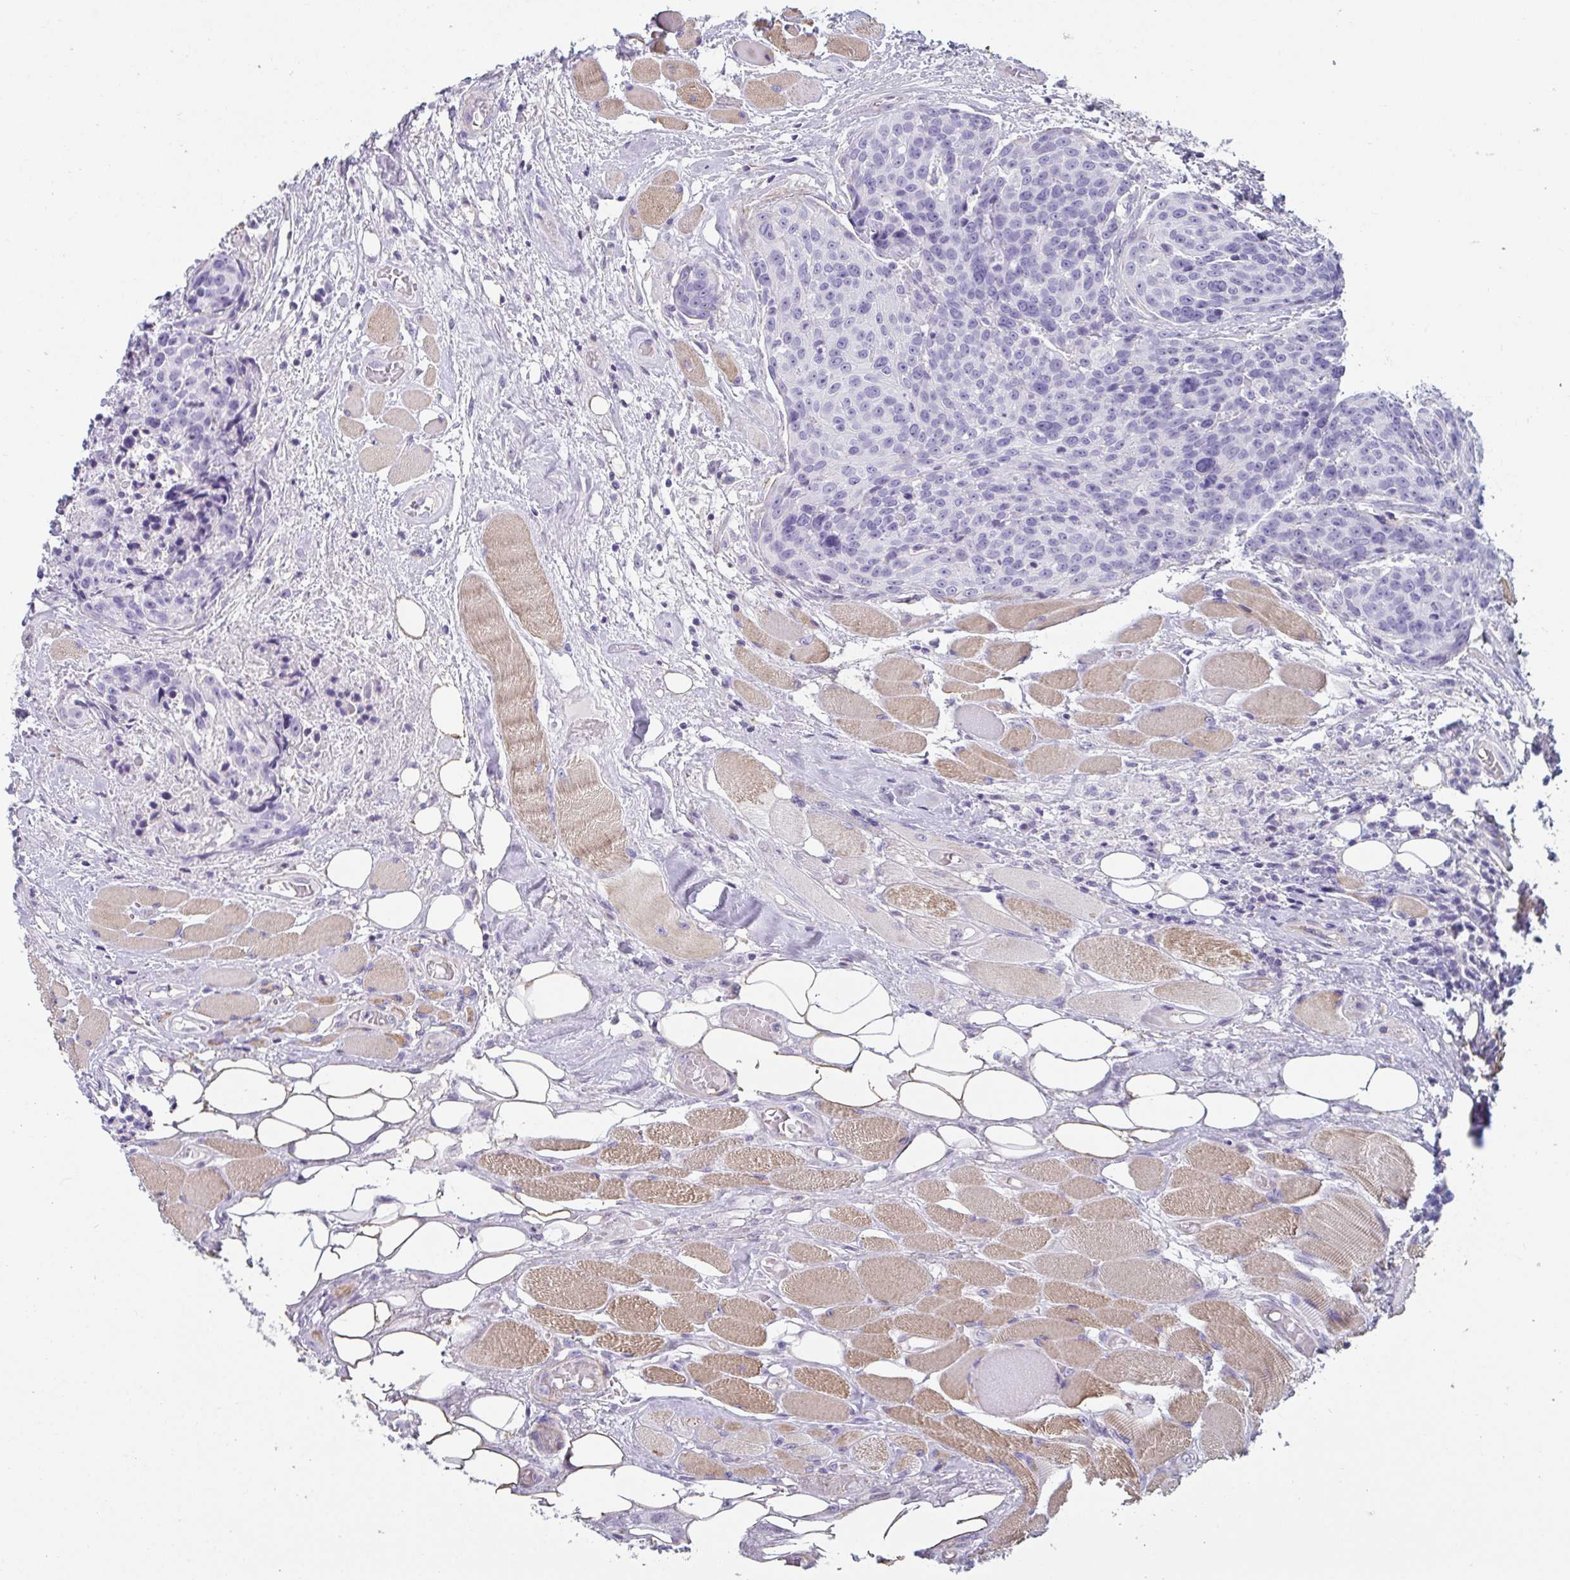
{"staining": {"intensity": "negative", "quantity": "none", "location": "none"}, "tissue": "head and neck cancer", "cell_type": "Tumor cells", "image_type": "cancer", "snomed": [{"axis": "morphology", "description": "Squamous cell carcinoma, NOS"}, {"axis": "topography", "description": "Oral tissue"}, {"axis": "topography", "description": "Head-Neck"}], "caption": "The micrograph demonstrates no staining of tumor cells in head and neck squamous cell carcinoma.", "gene": "OR5P3", "patient": {"sex": "male", "age": 64}}